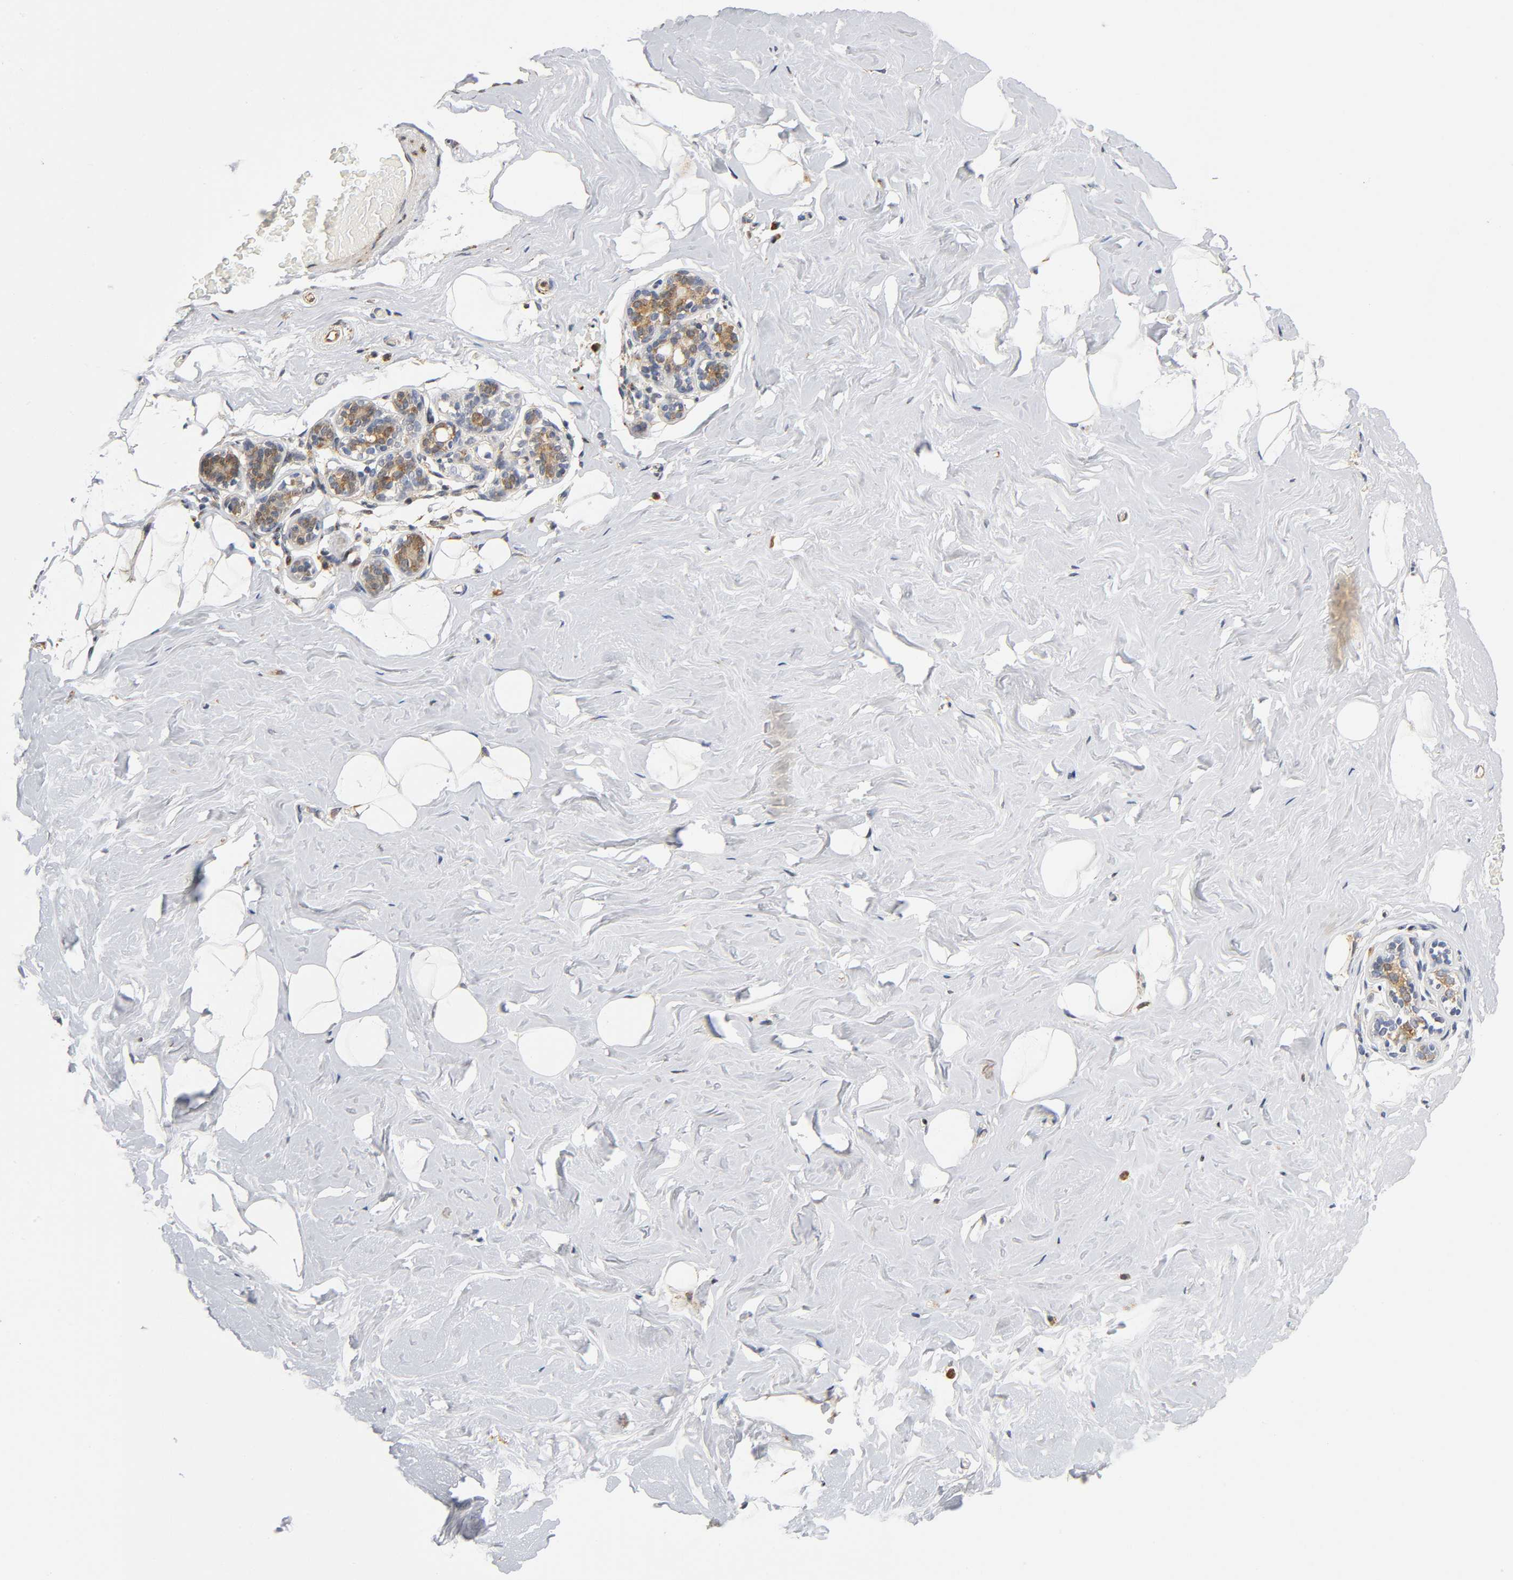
{"staining": {"intensity": "negative", "quantity": "none", "location": "none"}, "tissue": "breast", "cell_type": "Adipocytes", "image_type": "normal", "snomed": [{"axis": "morphology", "description": "Normal tissue, NOS"}, {"axis": "topography", "description": "Breast"}, {"axis": "topography", "description": "Soft tissue"}], "caption": "This is an immunohistochemistry (IHC) histopathology image of benign human breast. There is no expression in adipocytes.", "gene": "SOS2", "patient": {"sex": "female", "age": 75}}